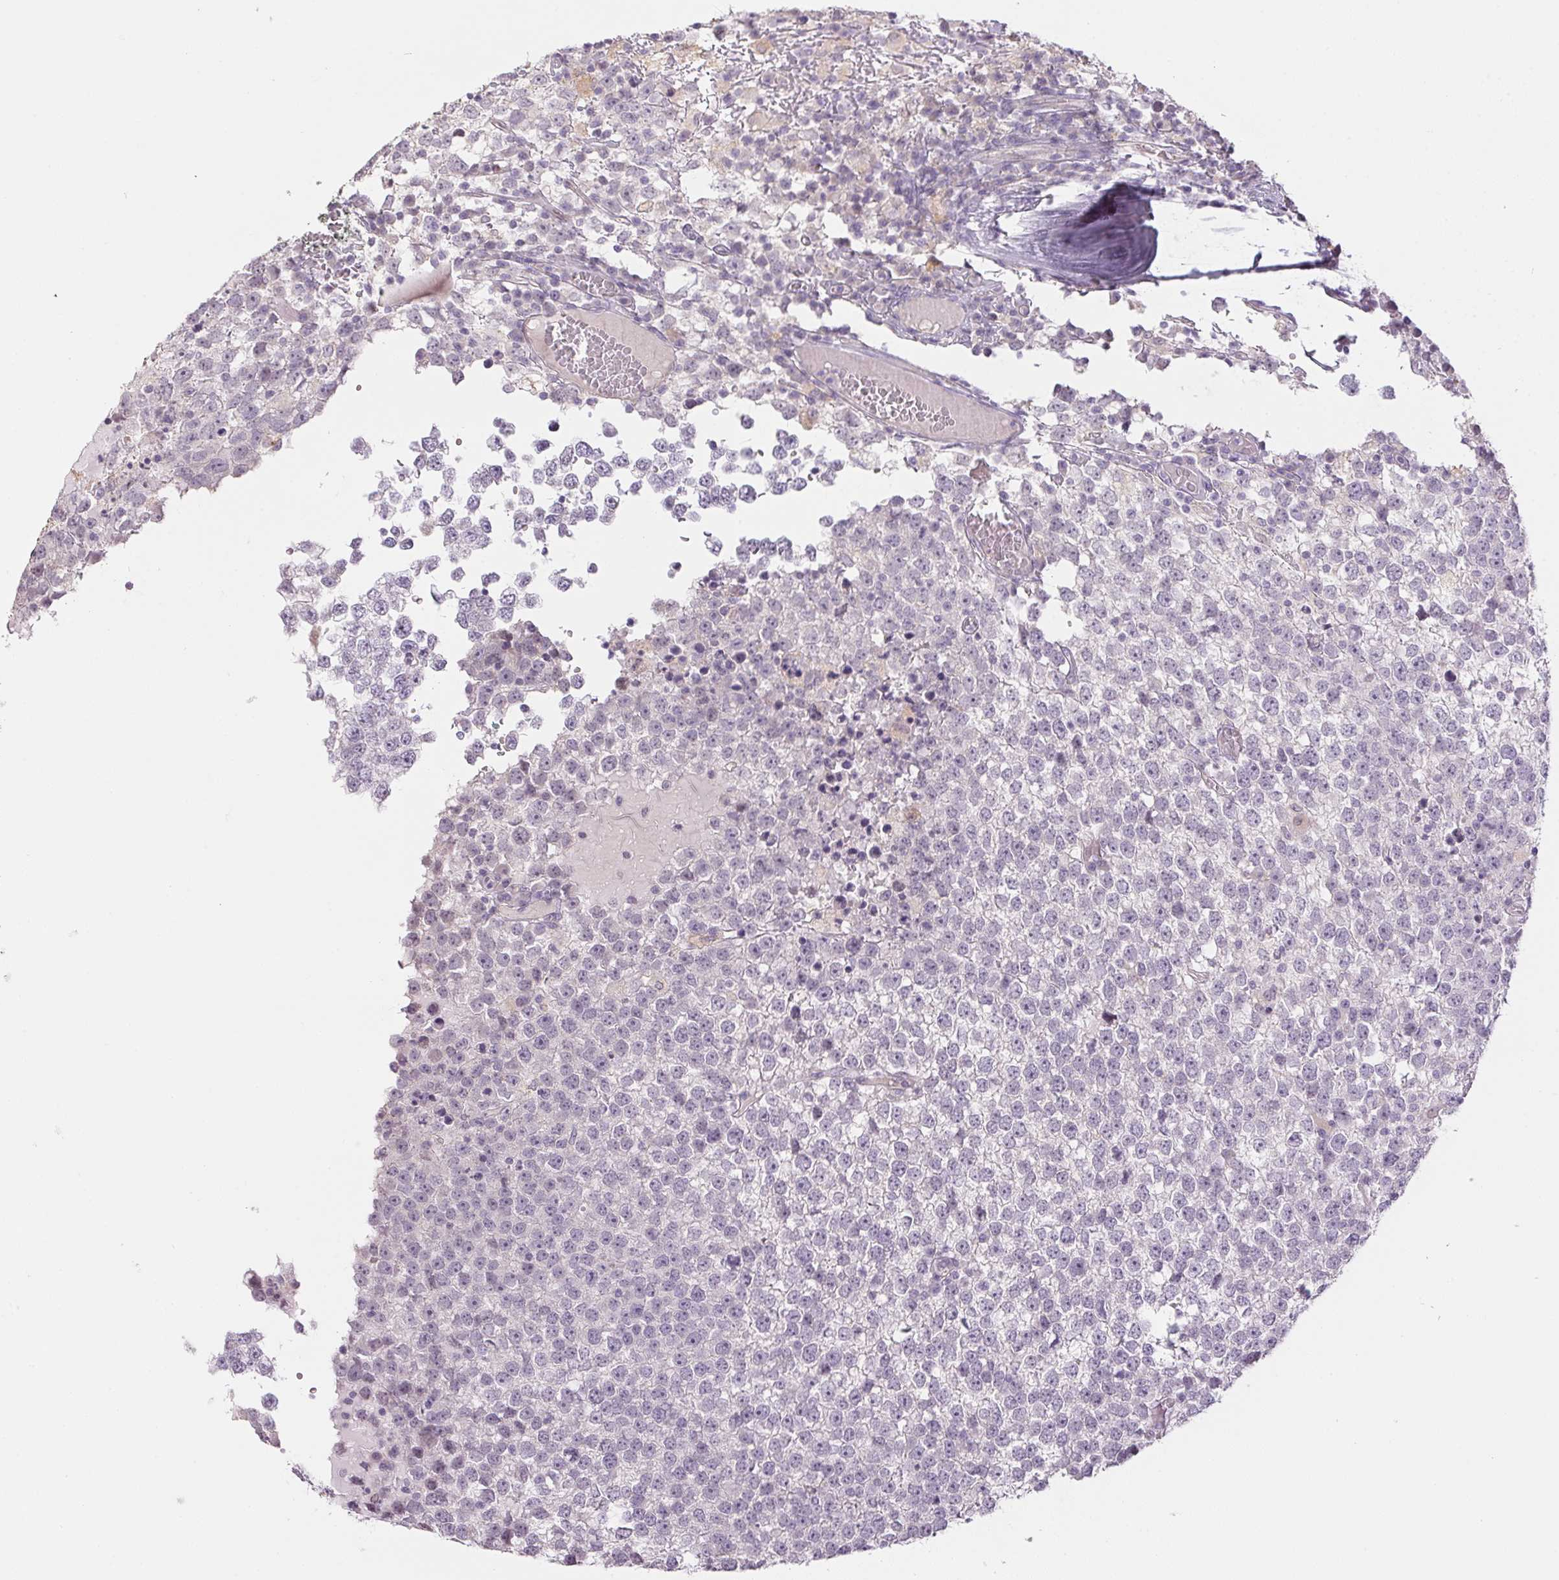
{"staining": {"intensity": "negative", "quantity": "none", "location": "none"}, "tissue": "testis cancer", "cell_type": "Tumor cells", "image_type": "cancer", "snomed": [{"axis": "morphology", "description": "Seminoma, NOS"}, {"axis": "topography", "description": "Testis"}], "caption": "This is an immunohistochemistry histopathology image of human testis seminoma. There is no expression in tumor cells.", "gene": "CTCFL", "patient": {"sex": "male", "age": 65}}